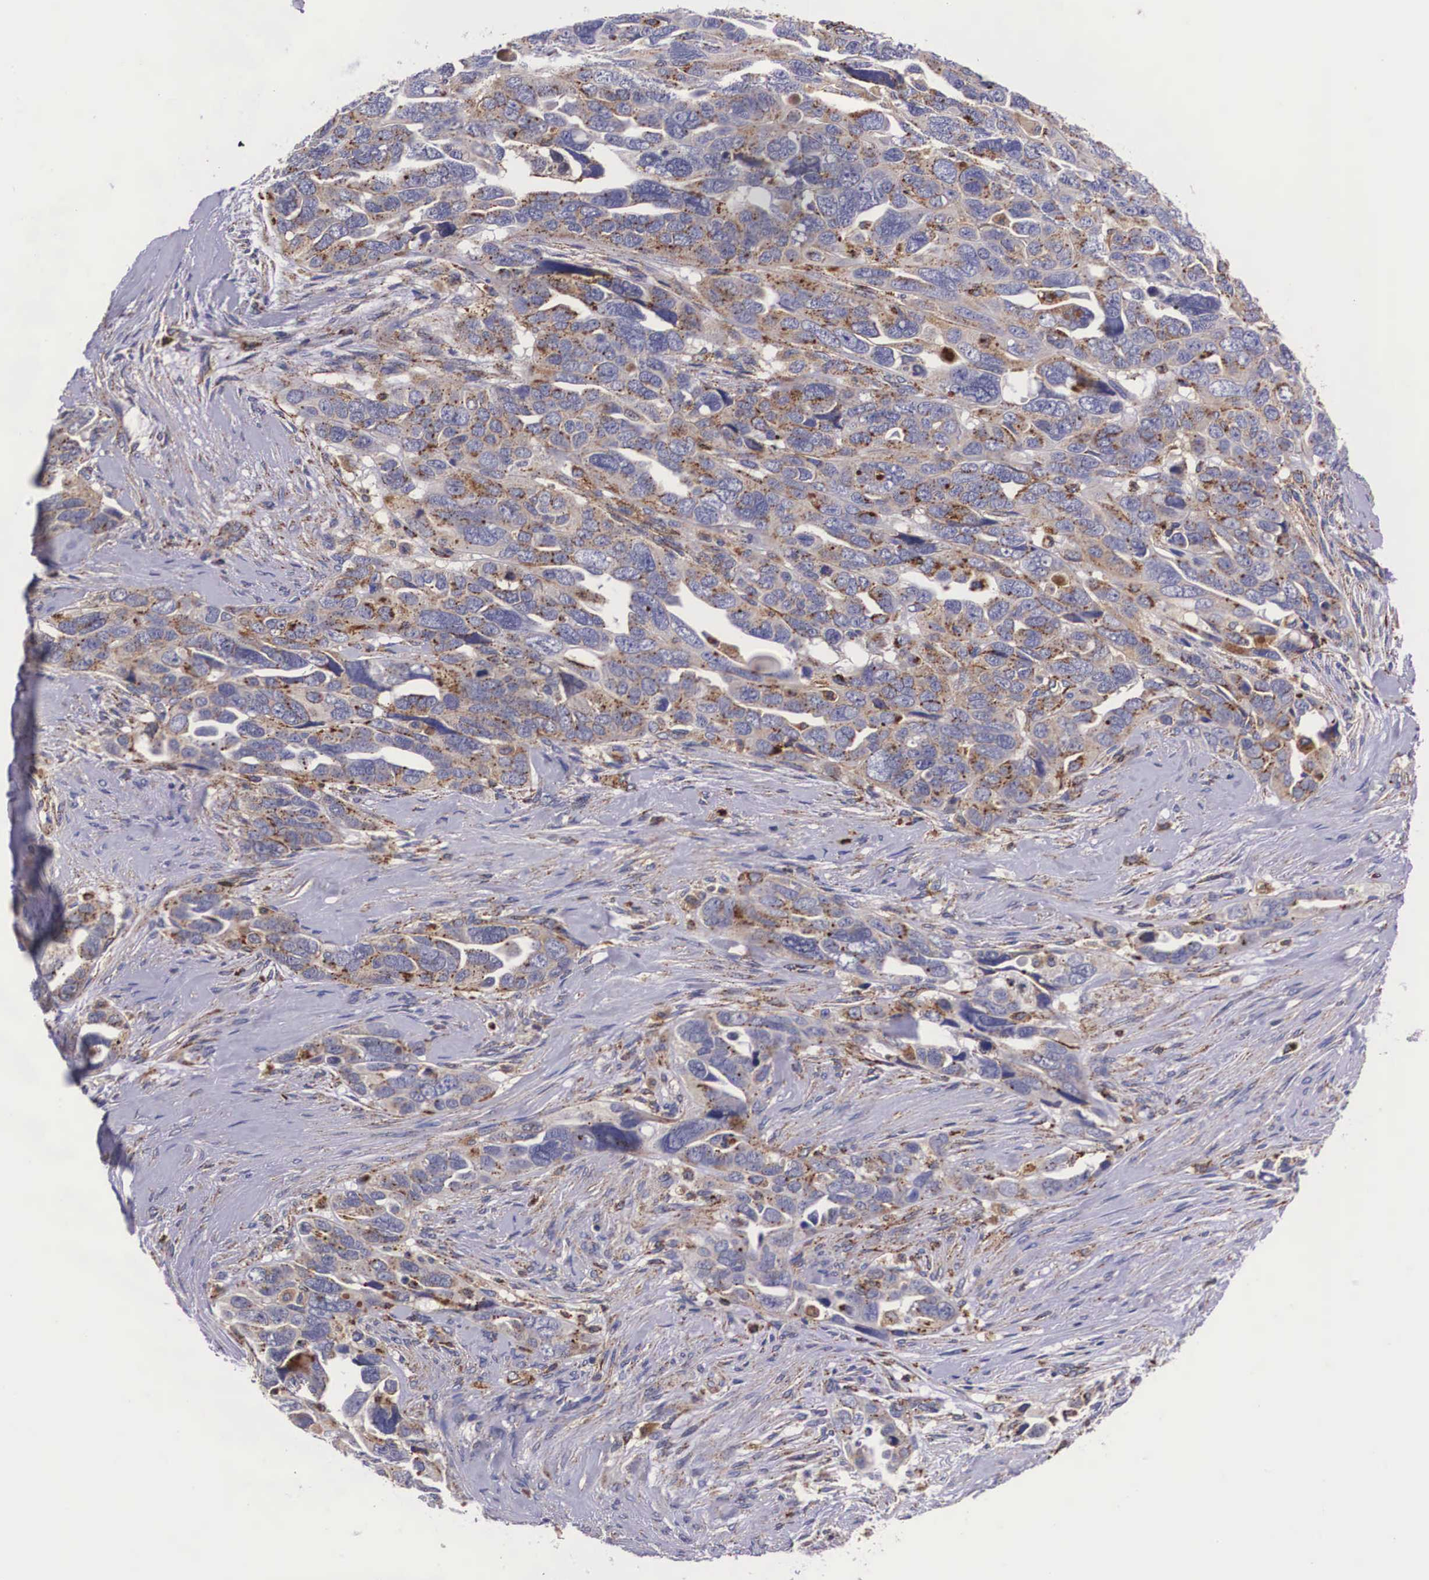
{"staining": {"intensity": "moderate", "quantity": "25%-75%", "location": "cytoplasmic/membranous"}, "tissue": "ovarian cancer", "cell_type": "Tumor cells", "image_type": "cancer", "snomed": [{"axis": "morphology", "description": "Cystadenocarcinoma, serous, NOS"}, {"axis": "topography", "description": "Ovary"}], "caption": "IHC image of neoplastic tissue: human ovarian serous cystadenocarcinoma stained using immunohistochemistry displays medium levels of moderate protein expression localized specifically in the cytoplasmic/membranous of tumor cells, appearing as a cytoplasmic/membranous brown color.", "gene": "NAGA", "patient": {"sex": "female", "age": 63}}